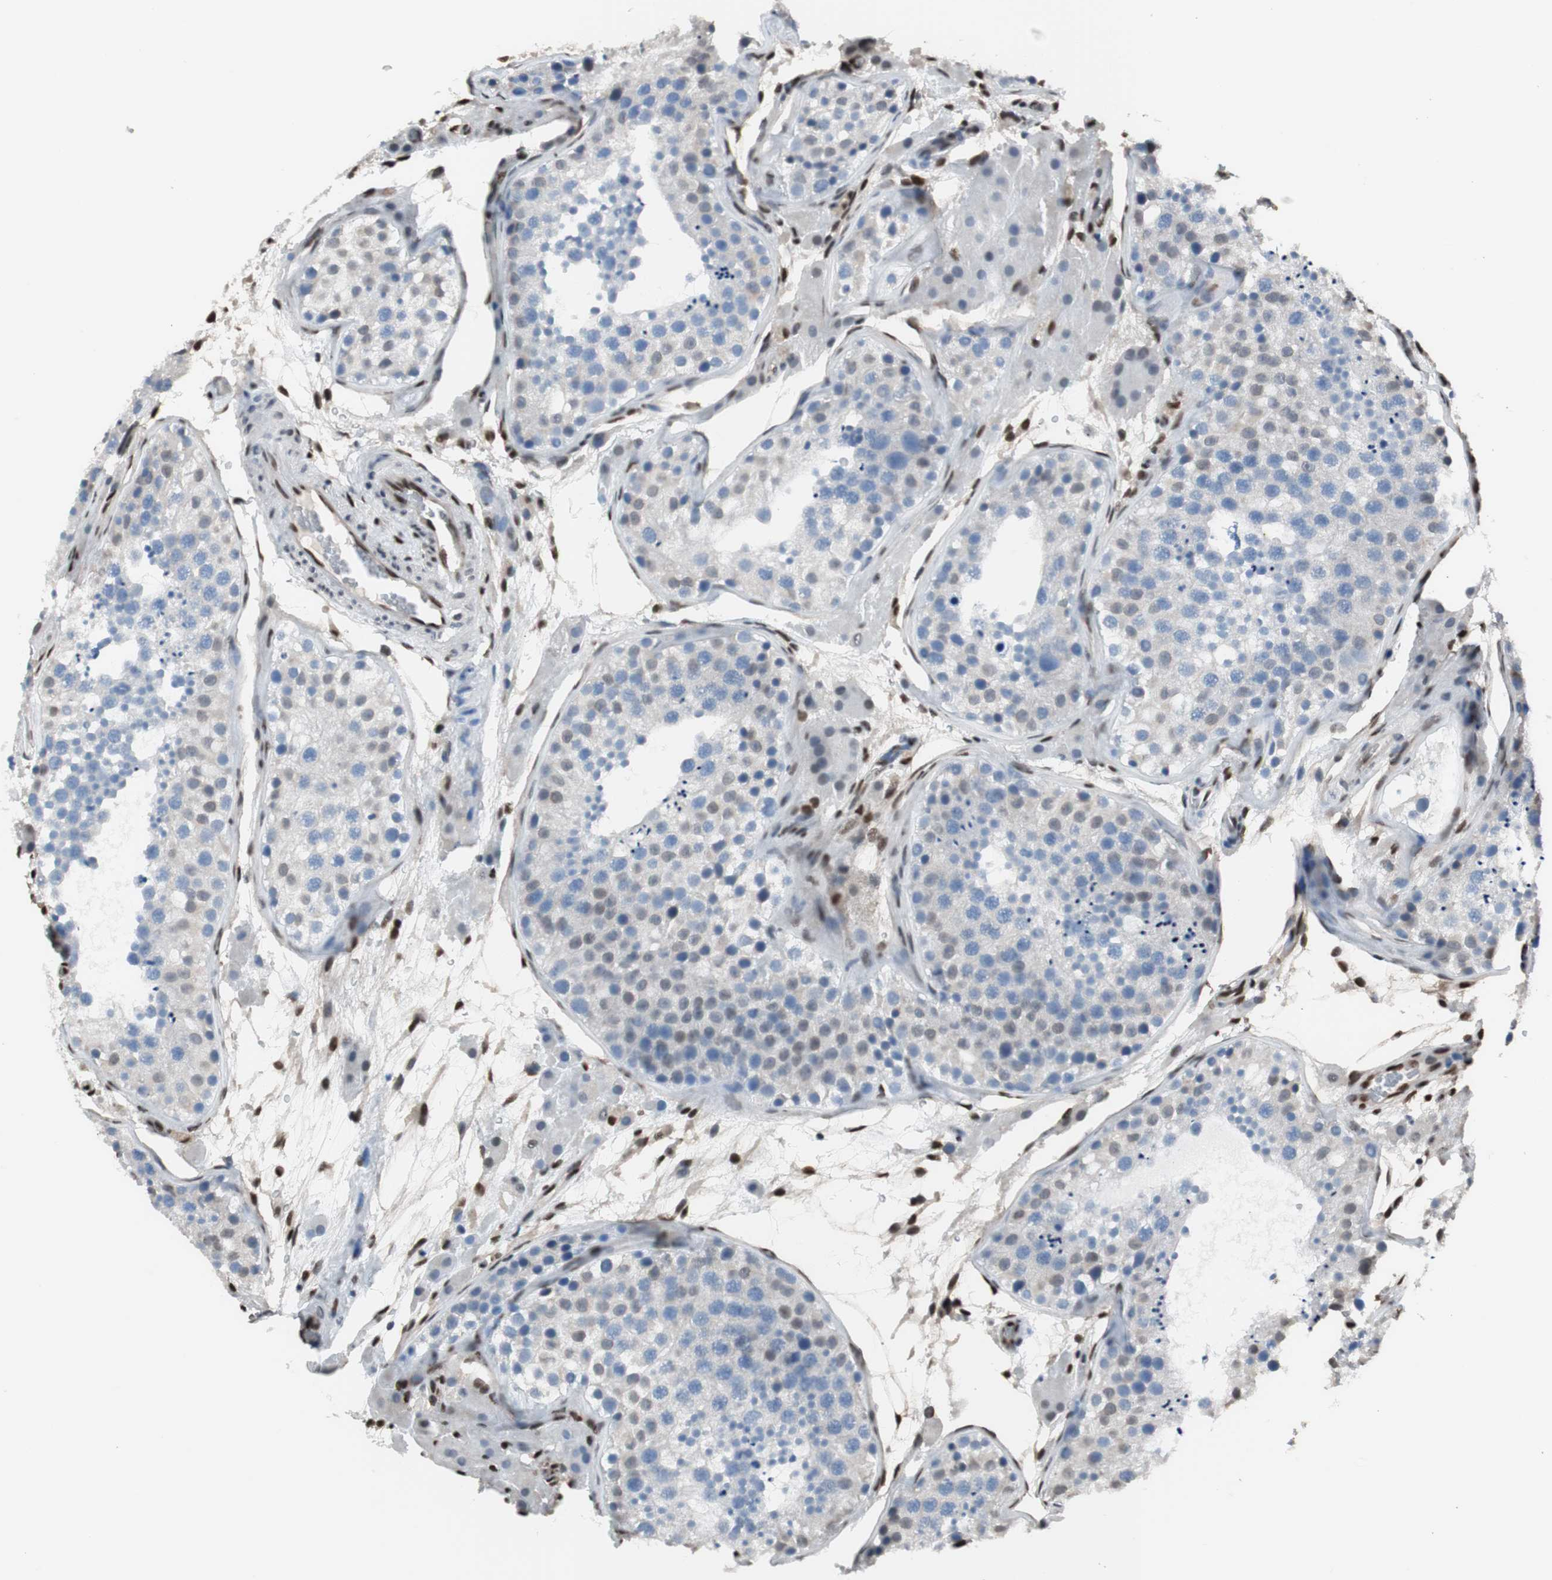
{"staining": {"intensity": "negative", "quantity": "none", "location": "none"}, "tissue": "testis", "cell_type": "Cells in seminiferous ducts", "image_type": "normal", "snomed": [{"axis": "morphology", "description": "Normal tissue, NOS"}, {"axis": "topography", "description": "Testis"}], "caption": "An immunohistochemistry image of benign testis is shown. There is no staining in cells in seminiferous ducts of testis.", "gene": "PML", "patient": {"sex": "male", "age": 26}}